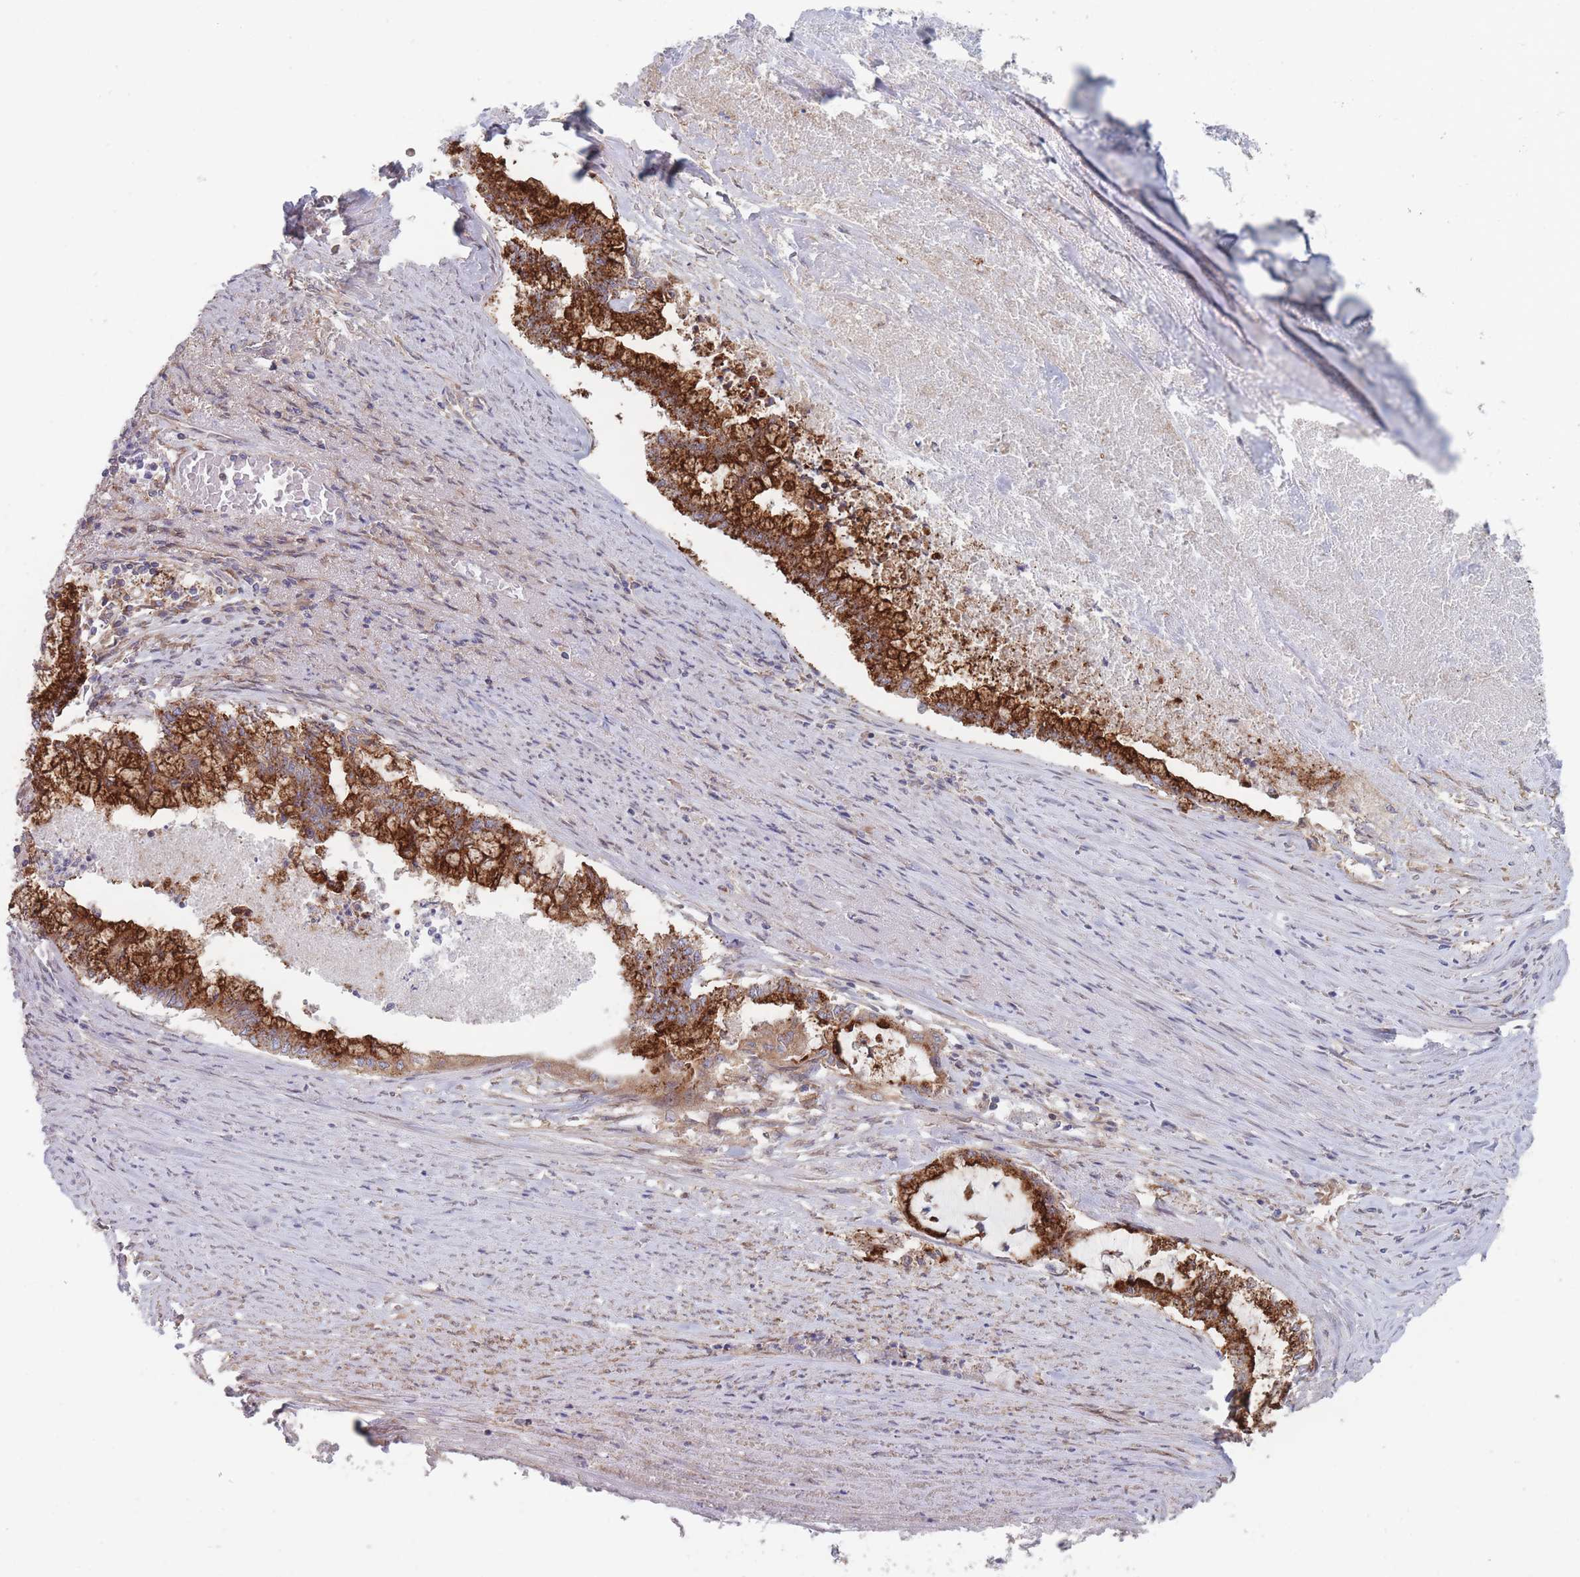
{"staining": {"intensity": "strong", "quantity": "25%-75%", "location": "cytoplasmic/membranous"}, "tissue": "endometrial cancer", "cell_type": "Tumor cells", "image_type": "cancer", "snomed": [{"axis": "morphology", "description": "Adenocarcinoma, NOS"}, {"axis": "topography", "description": "Endometrium"}], "caption": "Endometrial cancer stained for a protein (brown) exhibits strong cytoplasmic/membranous positive positivity in about 25%-75% of tumor cells.", "gene": "KDSR", "patient": {"sex": "female", "age": 79}}